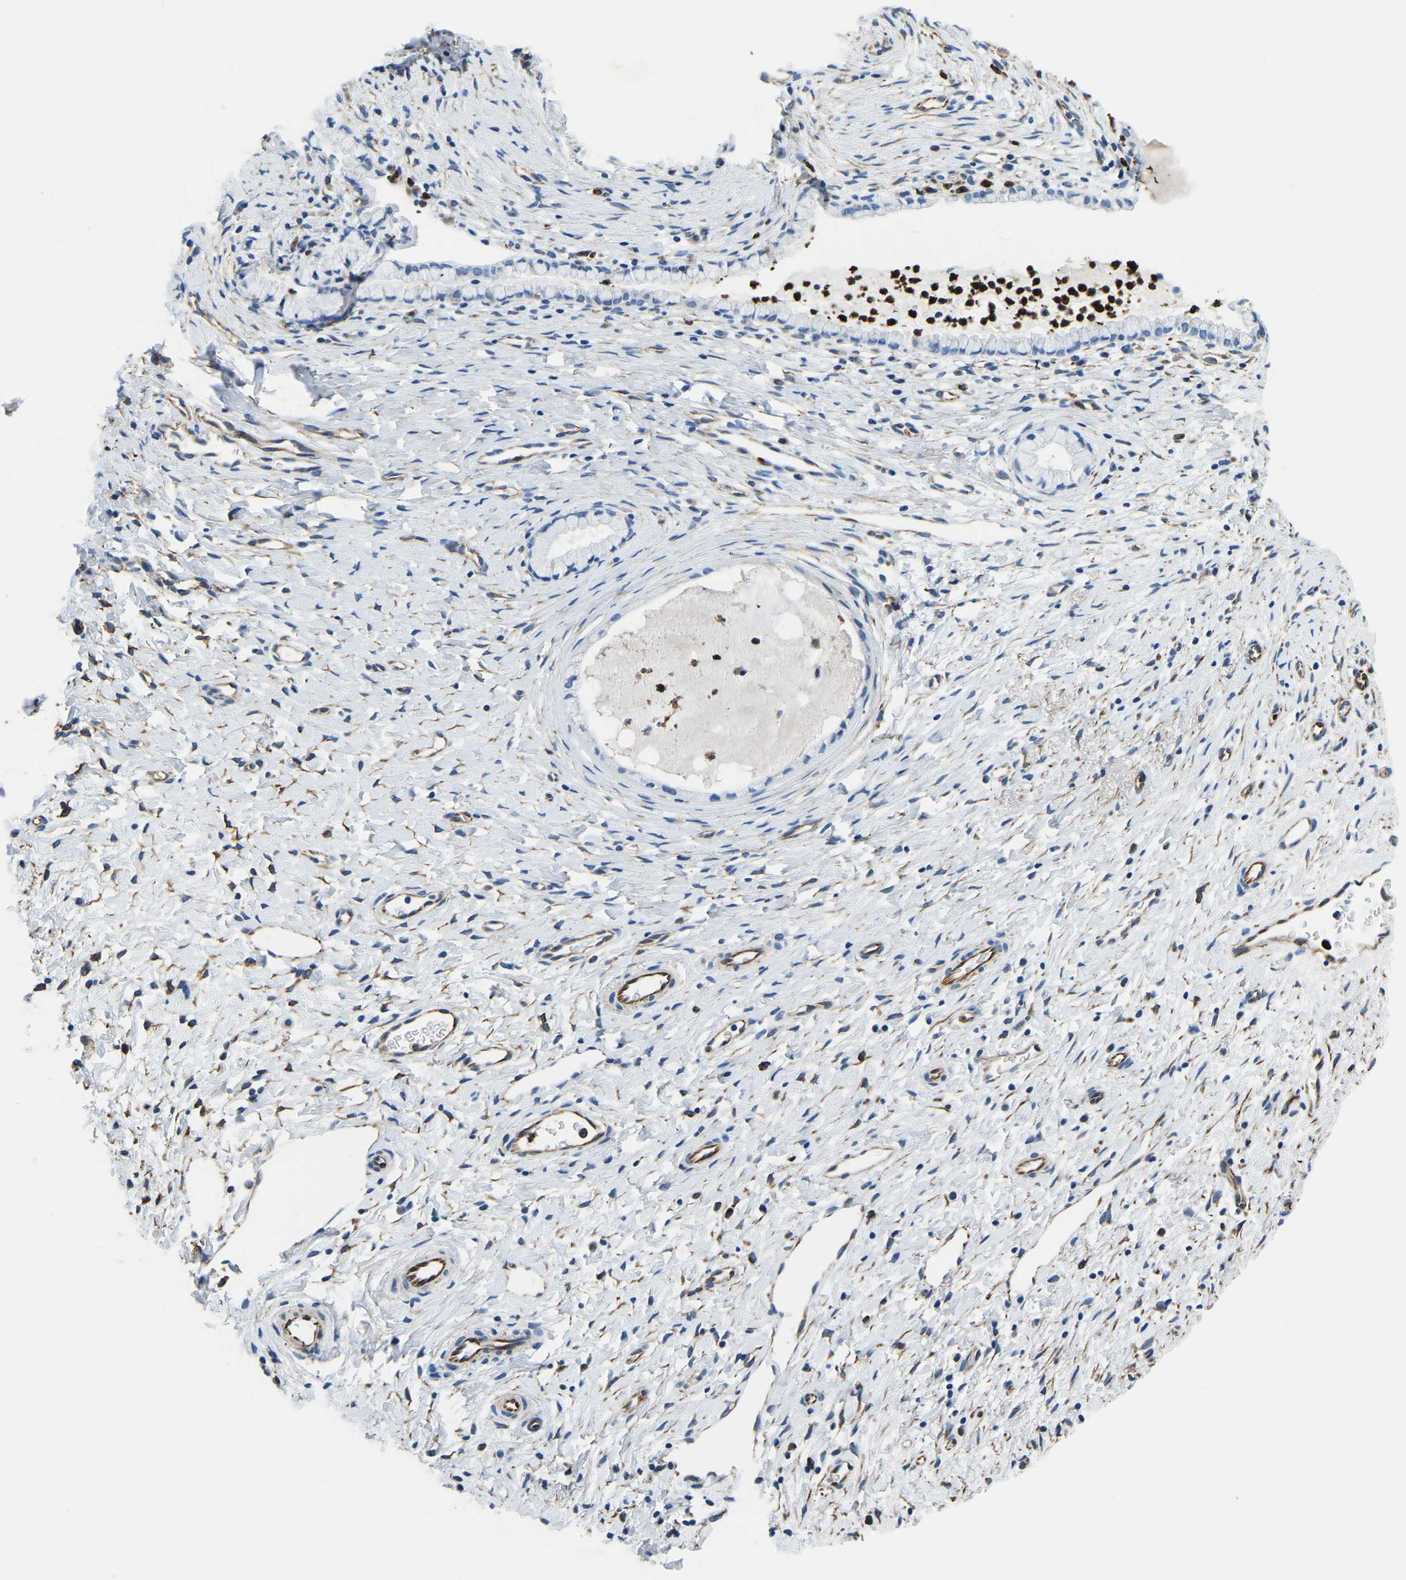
{"staining": {"intensity": "negative", "quantity": "none", "location": "none"}, "tissue": "cervix", "cell_type": "Glandular cells", "image_type": "normal", "snomed": [{"axis": "morphology", "description": "Normal tissue, NOS"}, {"axis": "topography", "description": "Cervix"}], "caption": "The immunohistochemistry (IHC) micrograph has no significant expression in glandular cells of cervix.", "gene": "MS4A3", "patient": {"sex": "female", "age": 72}}